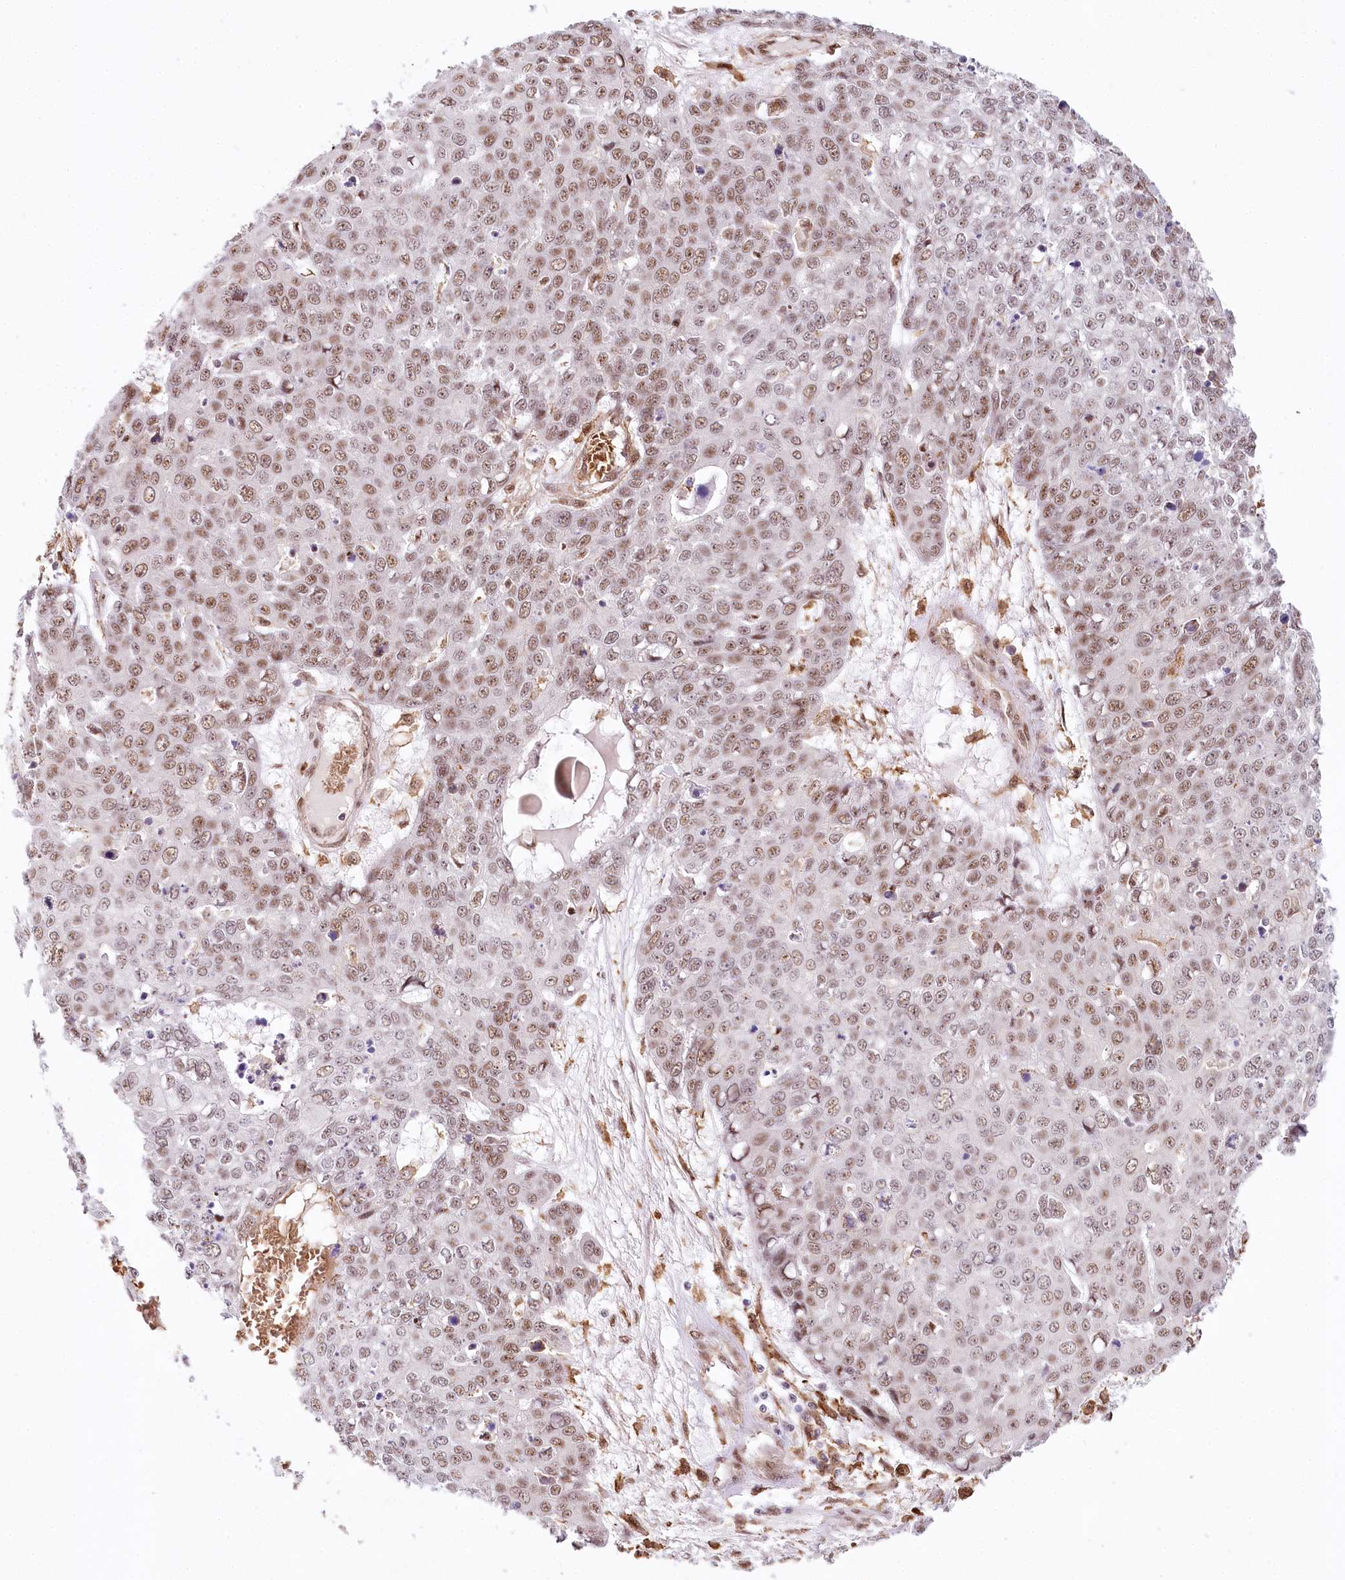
{"staining": {"intensity": "moderate", "quantity": ">75%", "location": "nuclear"}, "tissue": "skin cancer", "cell_type": "Tumor cells", "image_type": "cancer", "snomed": [{"axis": "morphology", "description": "Squamous cell carcinoma, NOS"}, {"axis": "topography", "description": "Skin"}], "caption": "High-magnification brightfield microscopy of squamous cell carcinoma (skin) stained with DAB (brown) and counterstained with hematoxylin (blue). tumor cells exhibit moderate nuclear positivity is identified in approximately>75% of cells.", "gene": "TUBGCP2", "patient": {"sex": "male", "age": 71}}